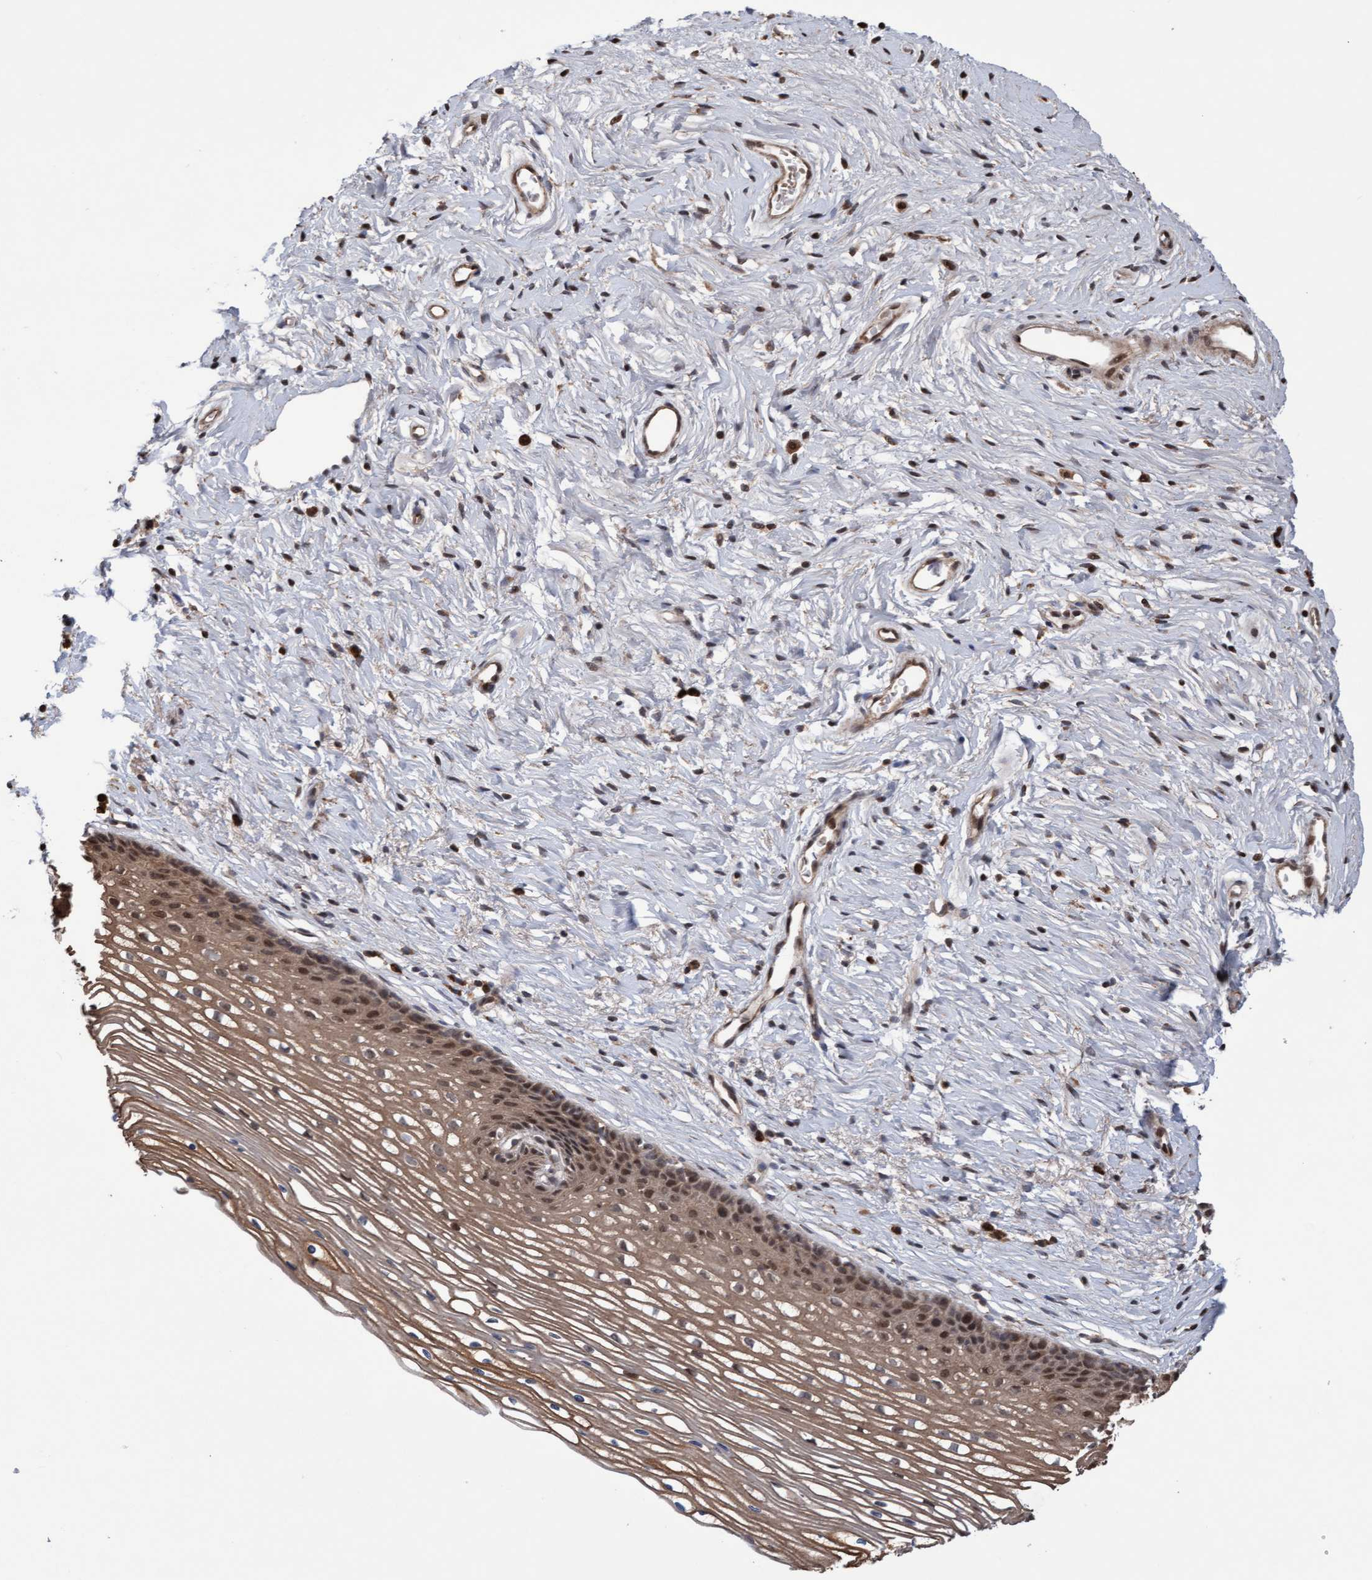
{"staining": {"intensity": "moderate", "quantity": ">75%", "location": "cytoplasmic/membranous,nuclear"}, "tissue": "cervix", "cell_type": "Glandular cells", "image_type": "normal", "snomed": [{"axis": "morphology", "description": "Normal tissue, NOS"}, {"axis": "topography", "description": "Cervix"}], "caption": "A brown stain labels moderate cytoplasmic/membranous,nuclear expression of a protein in glandular cells of unremarkable human cervix.", "gene": "PECR", "patient": {"sex": "female", "age": 77}}